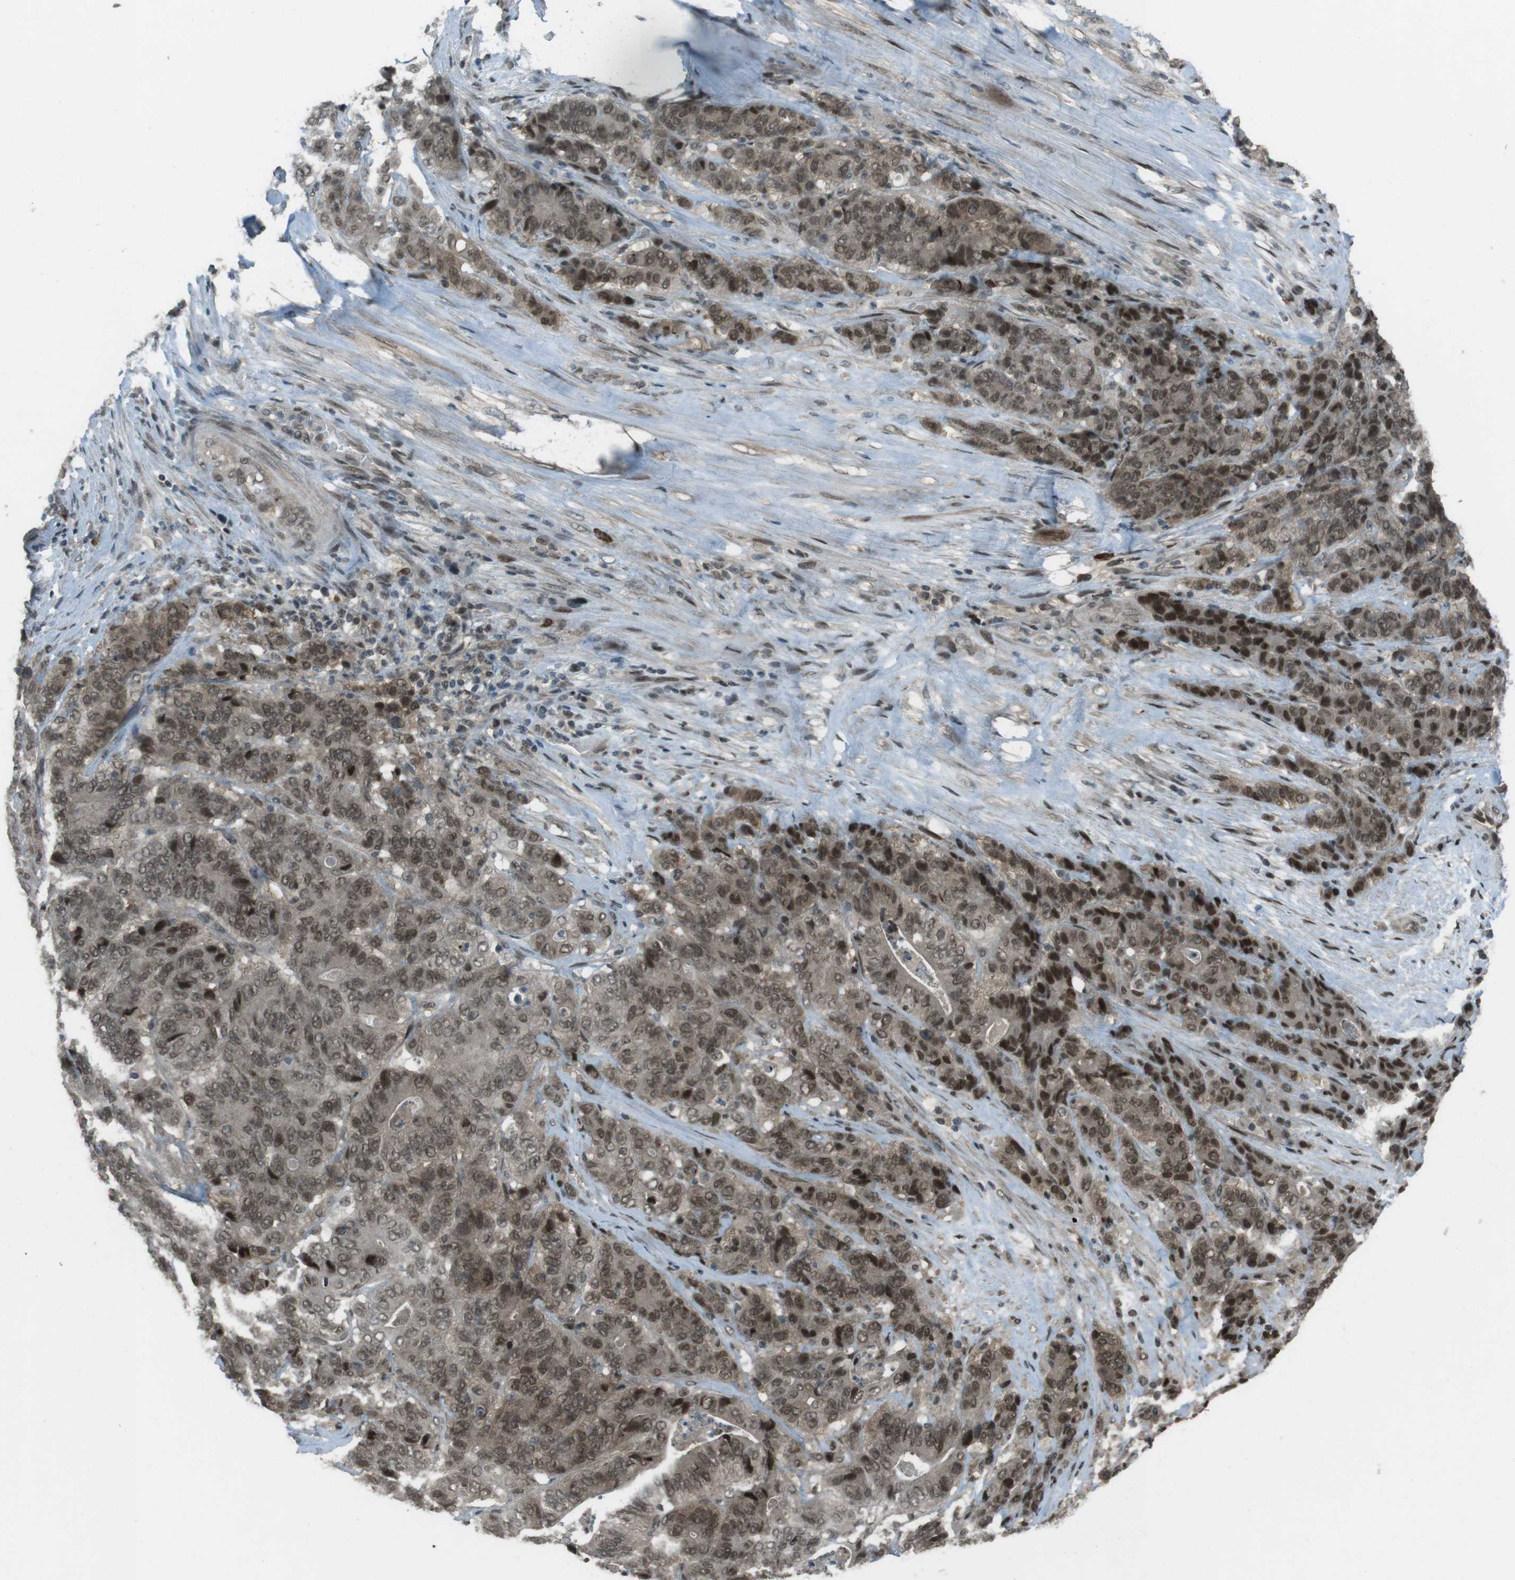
{"staining": {"intensity": "moderate", "quantity": ">75%", "location": "cytoplasmic/membranous,nuclear"}, "tissue": "stomach cancer", "cell_type": "Tumor cells", "image_type": "cancer", "snomed": [{"axis": "morphology", "description": "Adenocarcinoma, NOS"}, {"axis": "topography", "description": "Stomach"}], "caption": "Immunohistochemical staining of stomach cancer reveals medium levels of moderate cytoplasmic/membranous and nuclear protein positivity in approximately >75% of tumor cells.", "gene": "SLITRK5", "patient": {"sex": "female", "age": 73}}